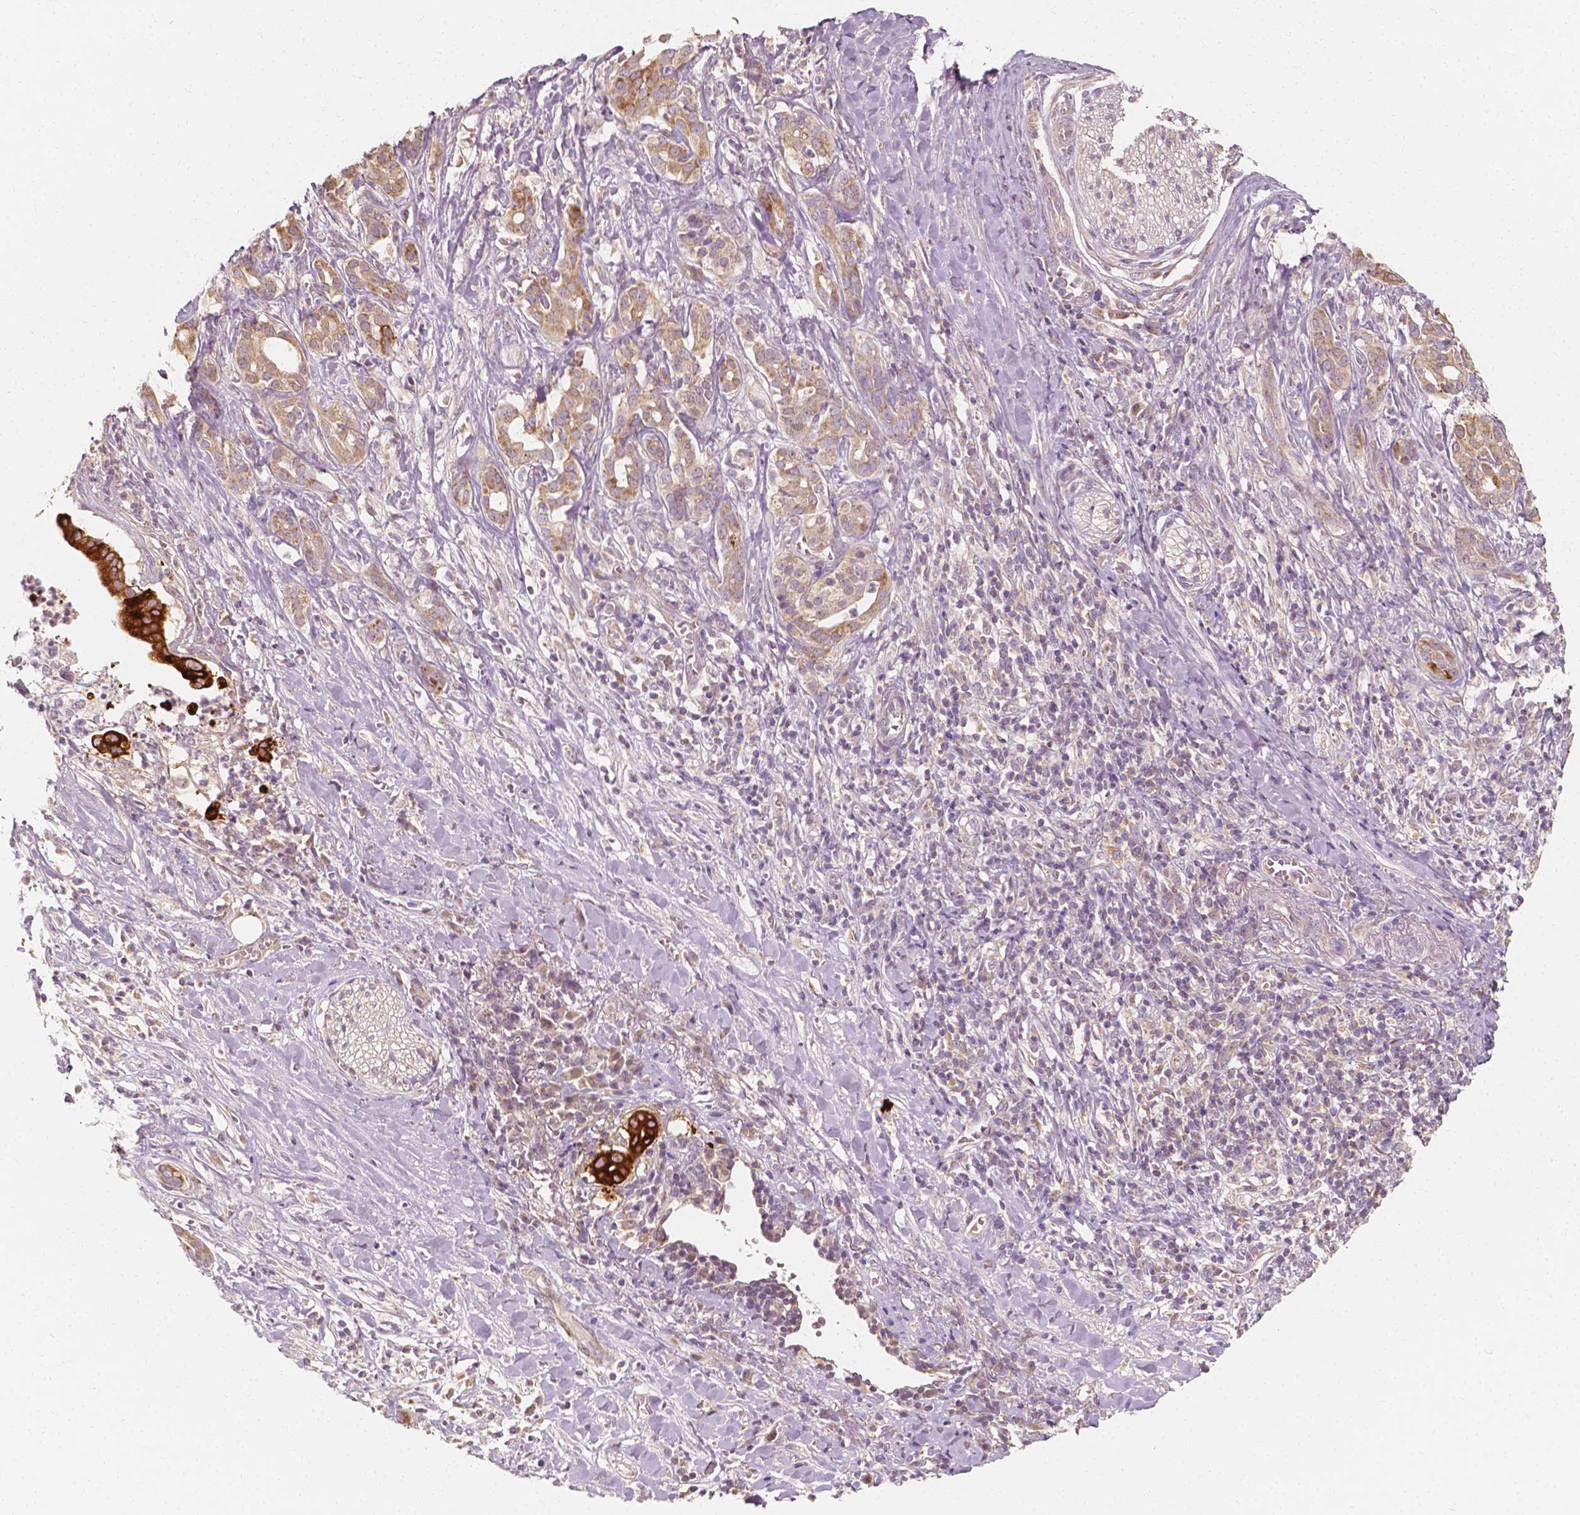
{"staining": {"intensity": "moderate", "quantity": ">75%", "location": "cytoplasmic/membranous"}, "tissue": "pancreatic cancer", "cell_type": "Tumor cells", "image_type": "cancer", "snomed": [{"axis": "morphology", "description": "Adenocarcinoma, NOS"}, {"axis": "topography", "description": "Pancreas"}], "caption": "About >75% of tumor cells in human adenocarcinoma (pancreatic) display moderate cytoplasmic/membranous protein expression as visualized by brown immunohistochemical staining.", "gene": "SHPK", "patient": {"sex": "male", "age": 61}}